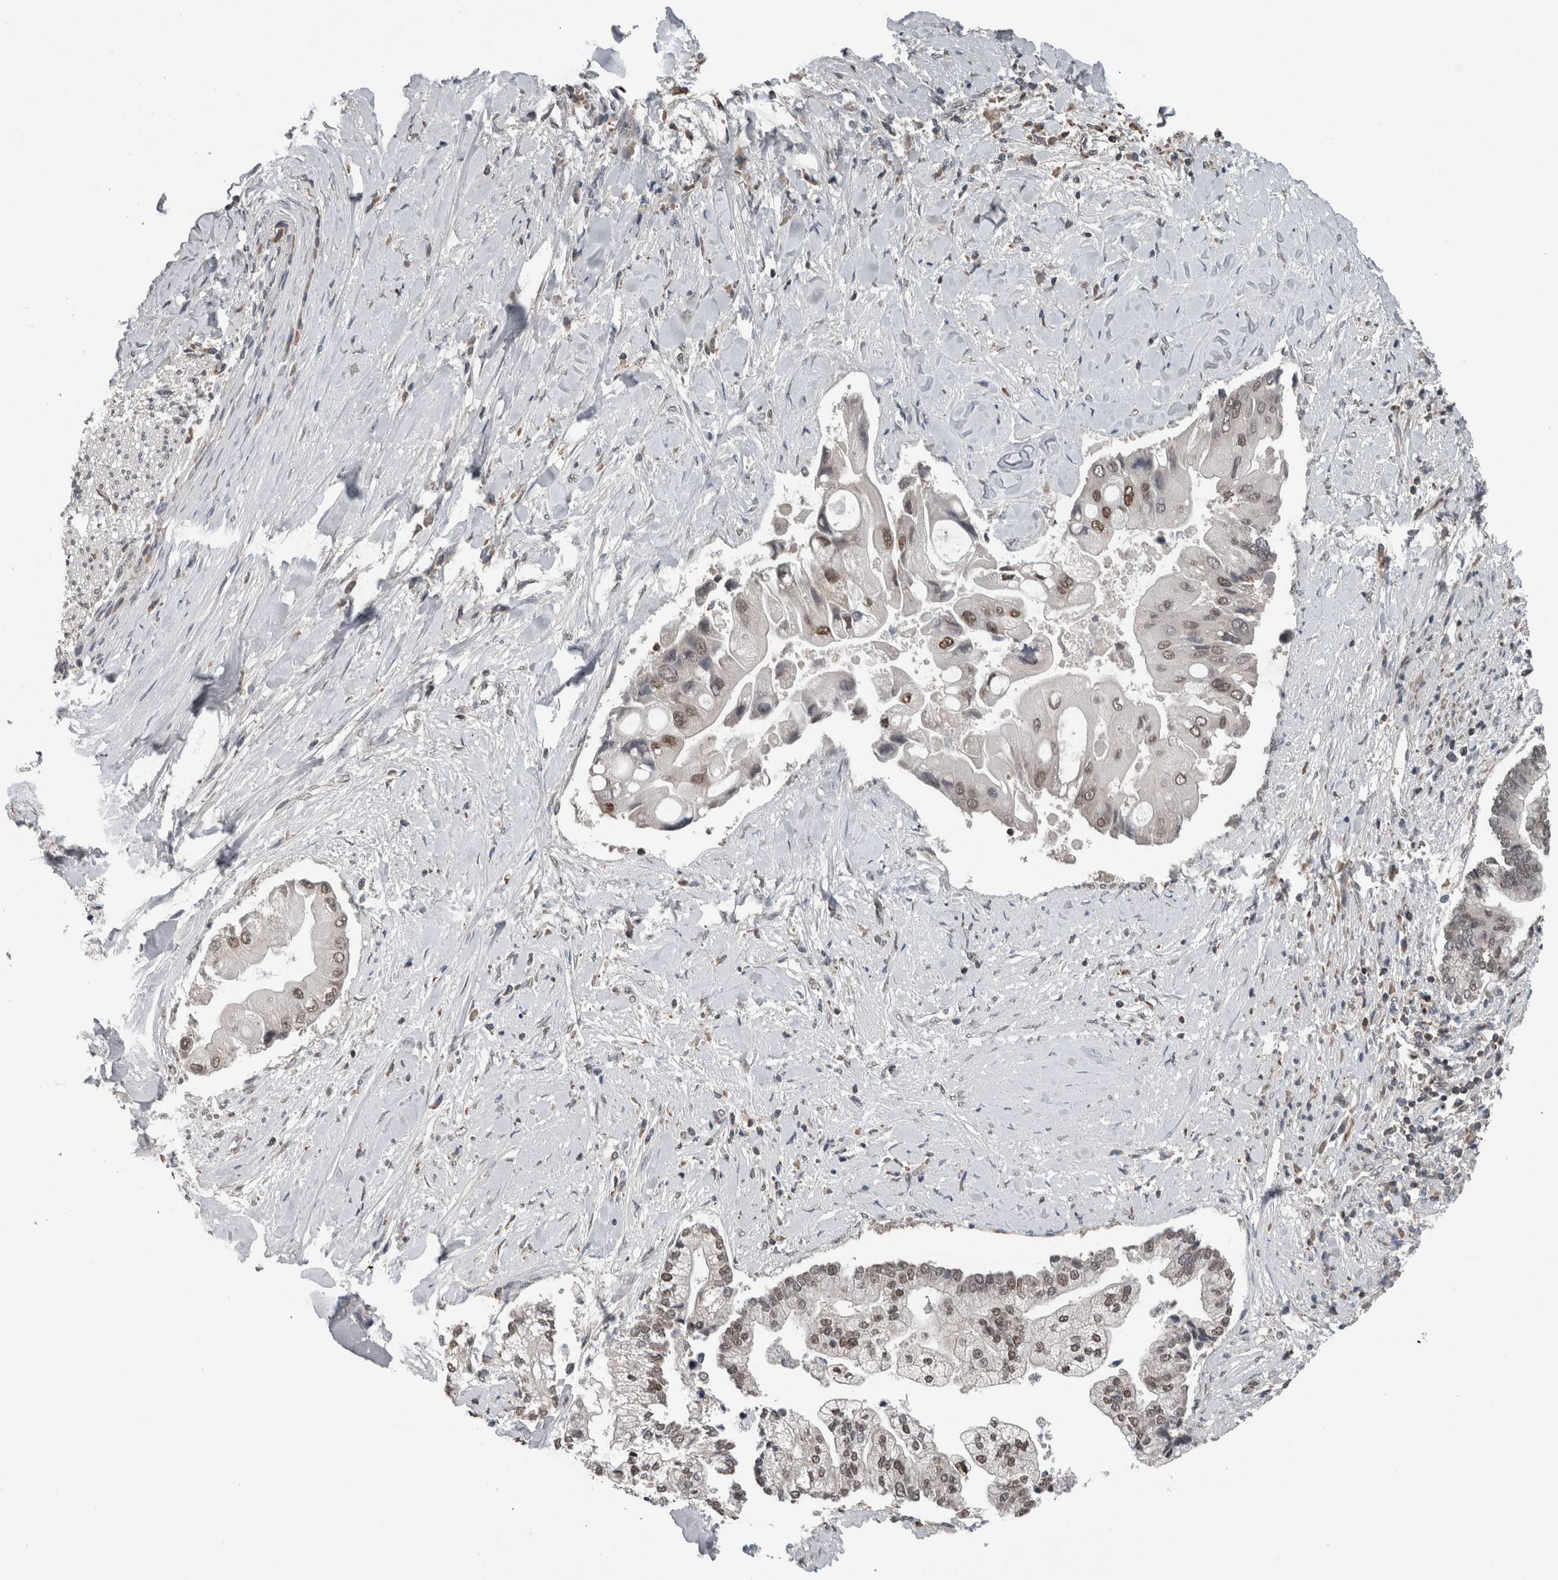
{"staining": {"intensity": "moderate", "quantity": ">75%", "location": "nuclear"}, "tissue": "liver cancer", "cell_type": "Tumor cells", "image_type": "cancer", "snomed": [{"axis": "morphology", "description": "Cholangiocarcinoma"}, {"axis": "topography", "description": "Liver"}], "caption": "Immunohistochemistry (IHC) histopathology image of human liver cancer stained for a protein (brown), which exhibits medium levels of moderate nuclear staining in about >75% of tumor cells.", "gene": "MAFF", "patient": {"sex": "male", "age": 50}}